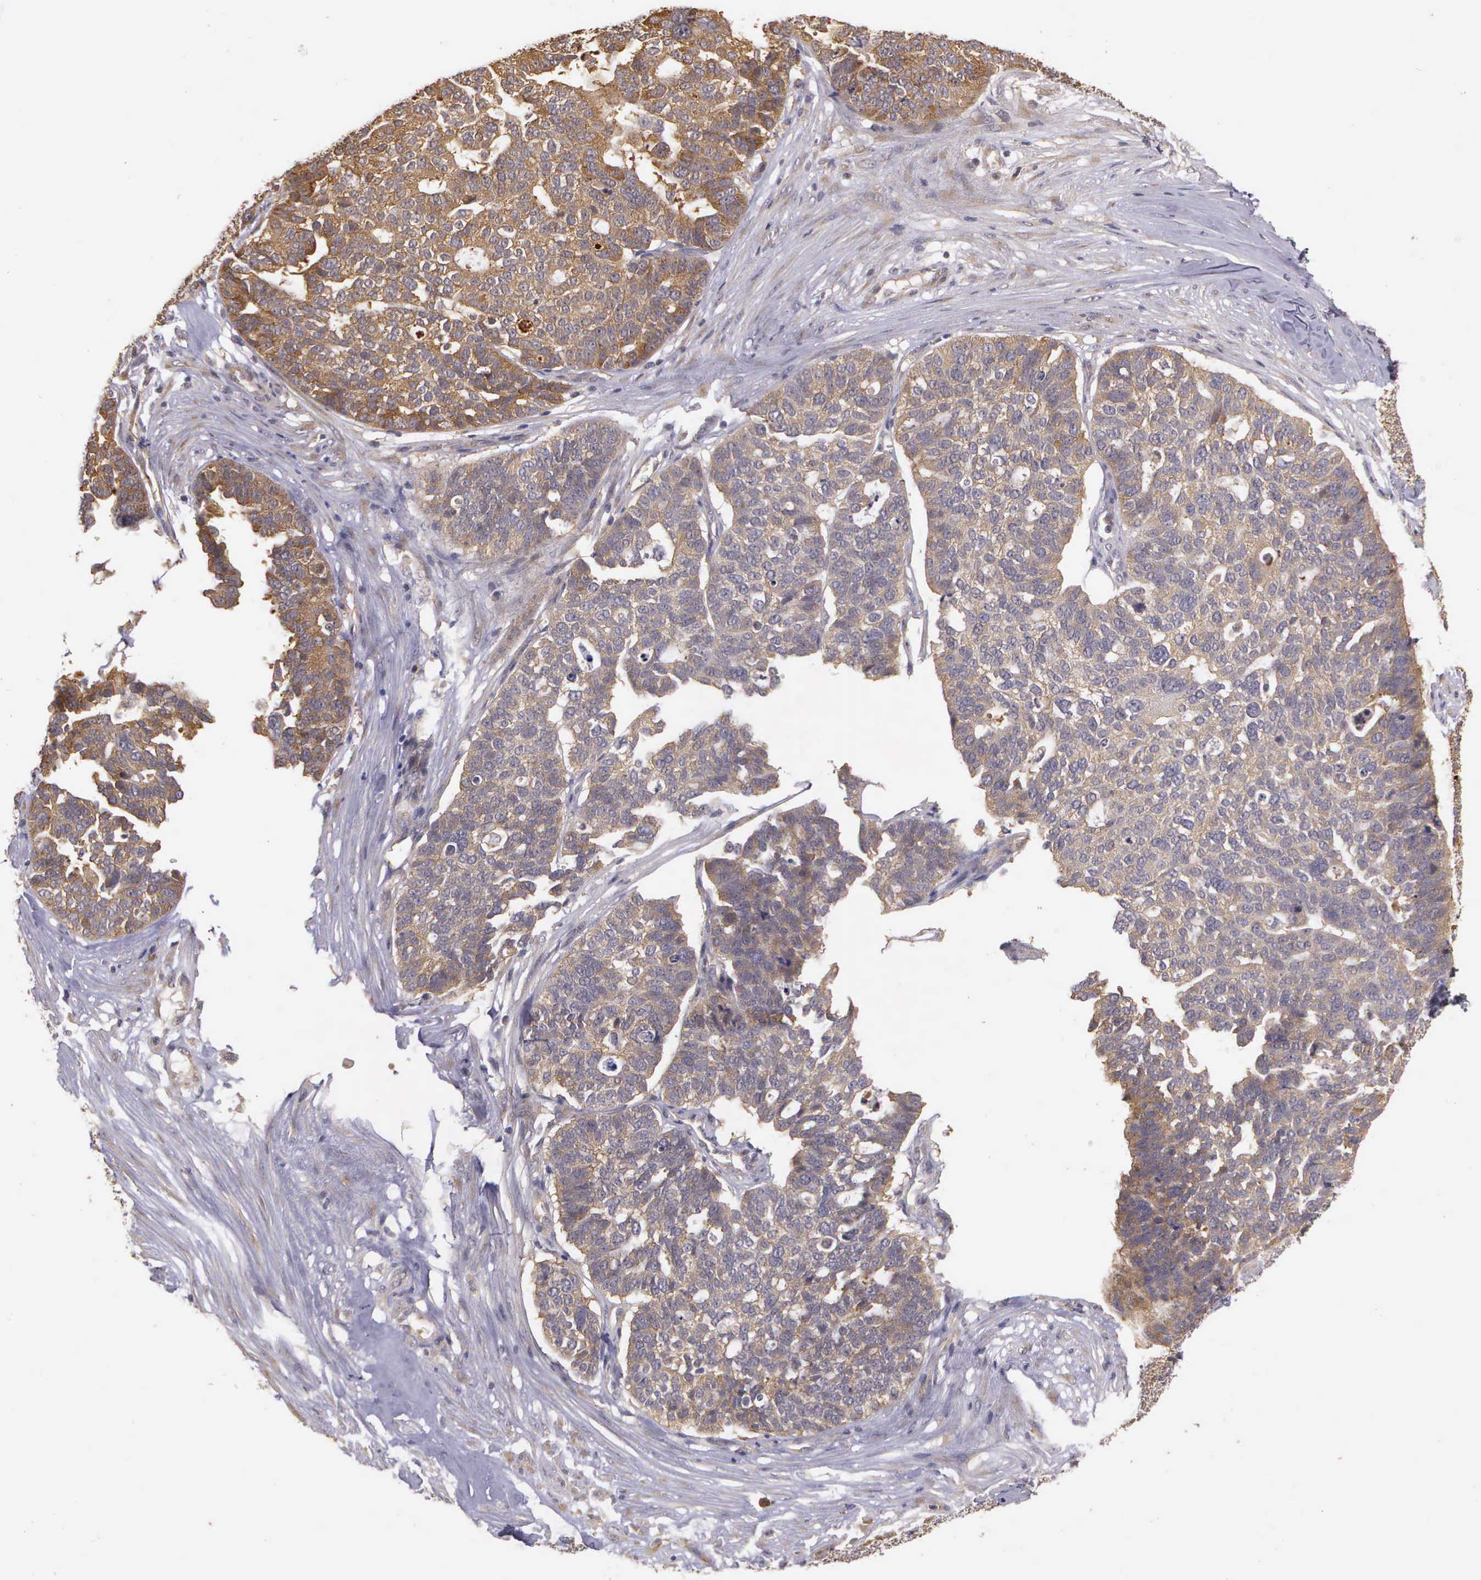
{"staining": {"intensity": "strong", "quantity": ">75%", "location": "cytoplasmic/membranous"}, "tissue": "ovarian cancer", "cell_type": "Tumor cells", "image_type": "cancer", "snomed": [{"axis": "morphology", "description": "Cystadenocarcinoma, serous, NOS"}, {"axis": "topography", "description": "Ovary"}], "caption": "Human ovarian serous cystadenocarcinoma stained with a protein marker demonstrates strong staining in tumor cells.", "gene": "EIF5", "patient": {"sex": "female", "age": 59}}